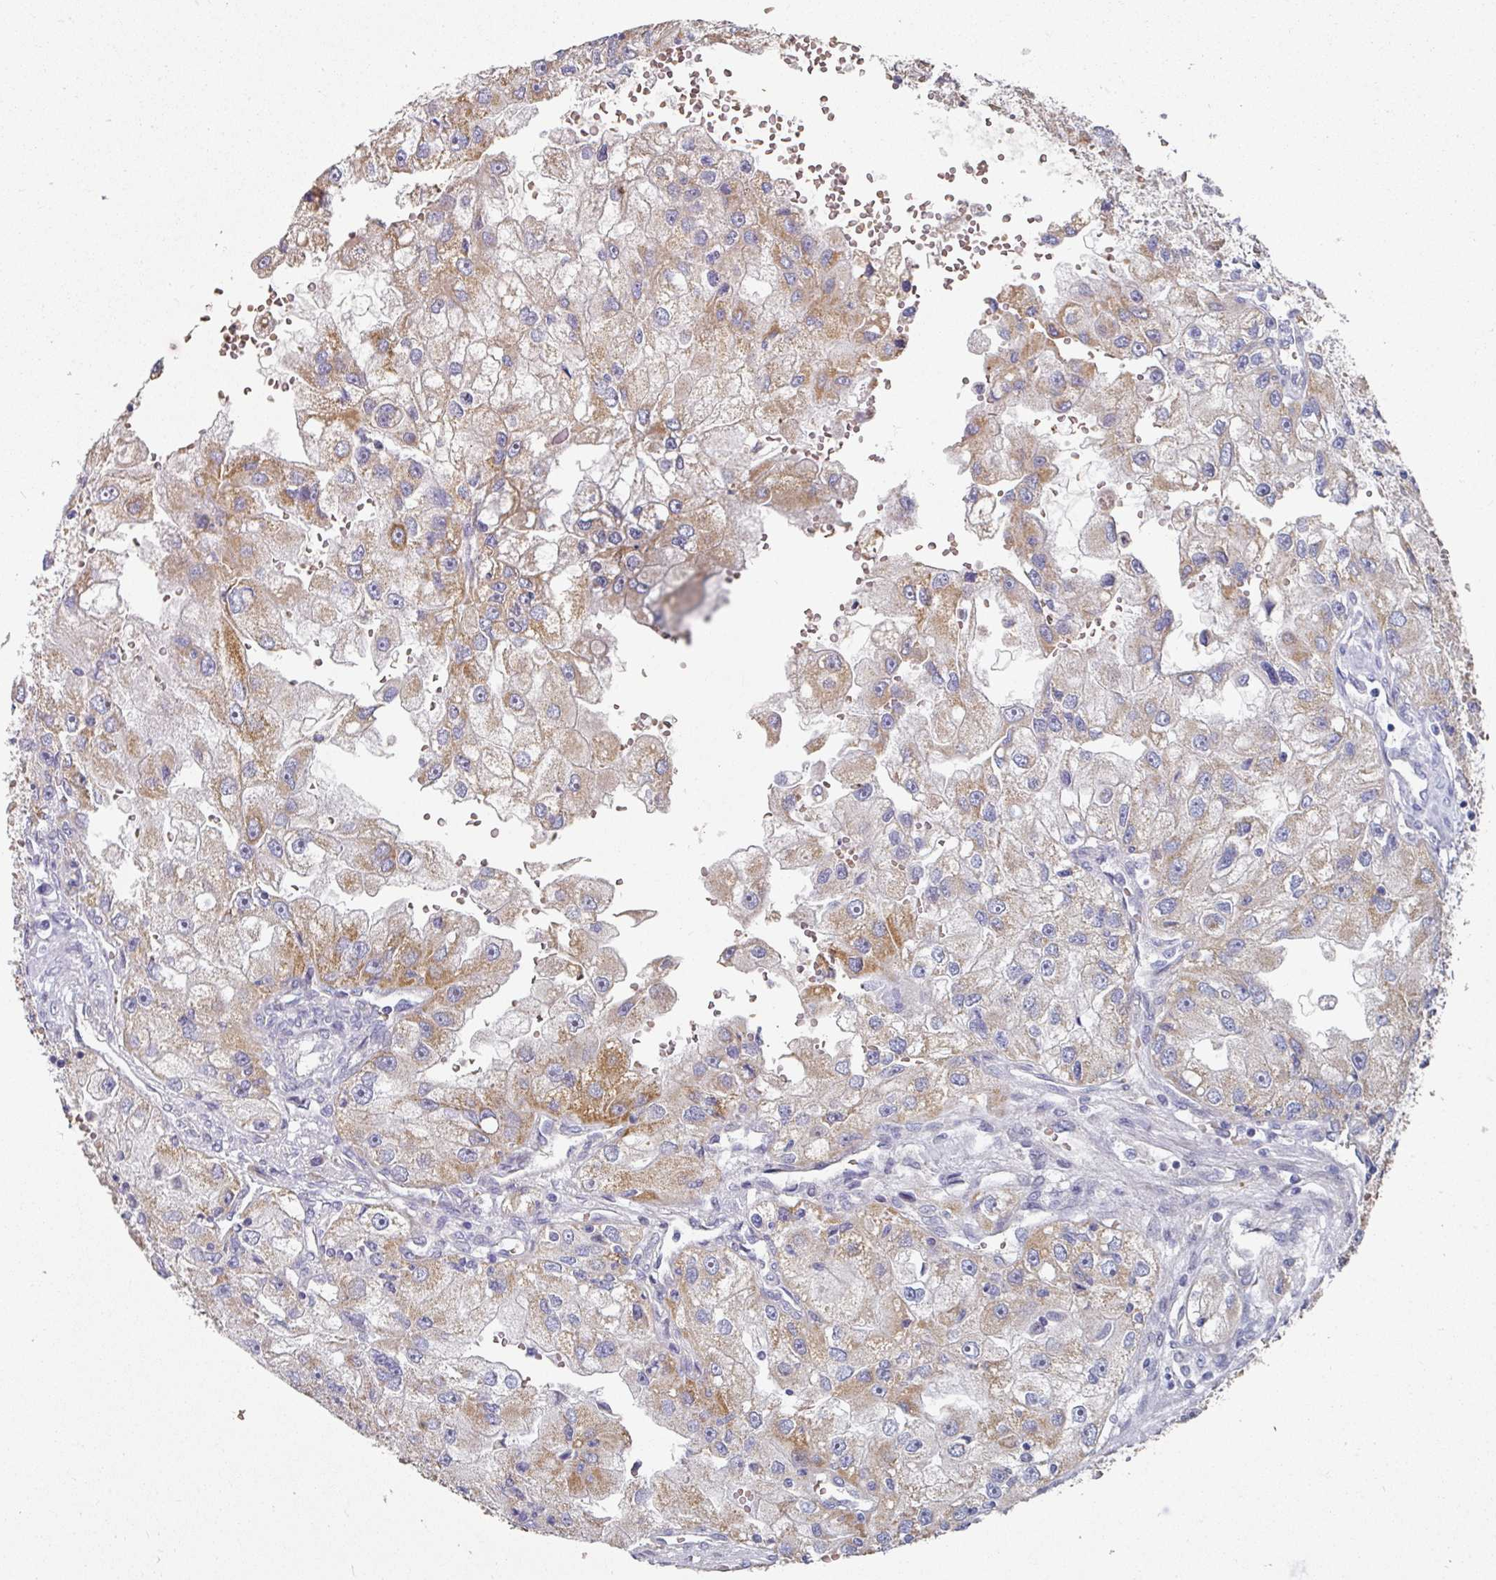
{"staining": {"intensity": "moderate", "quantity": "25%-75%", "location": "cytoplasmic/membranous"}, "tissue": "renal cancer", "cell_type": "Tumor cells", "image_type": "cancer", "snomed": [{"axis": "morphology", "description": "Adenocarcinoma, NOS"}, {"axis": "topography", "description": "Kidney"}], "caption": "Protein staining of renal adenocarcinoma tissue displays moderate cytoplasmic/membranous positivity in about 25%-75% of tumor cells.", "gene": "PYROXD2", "patient": {"sex": "male", "age": 63}}